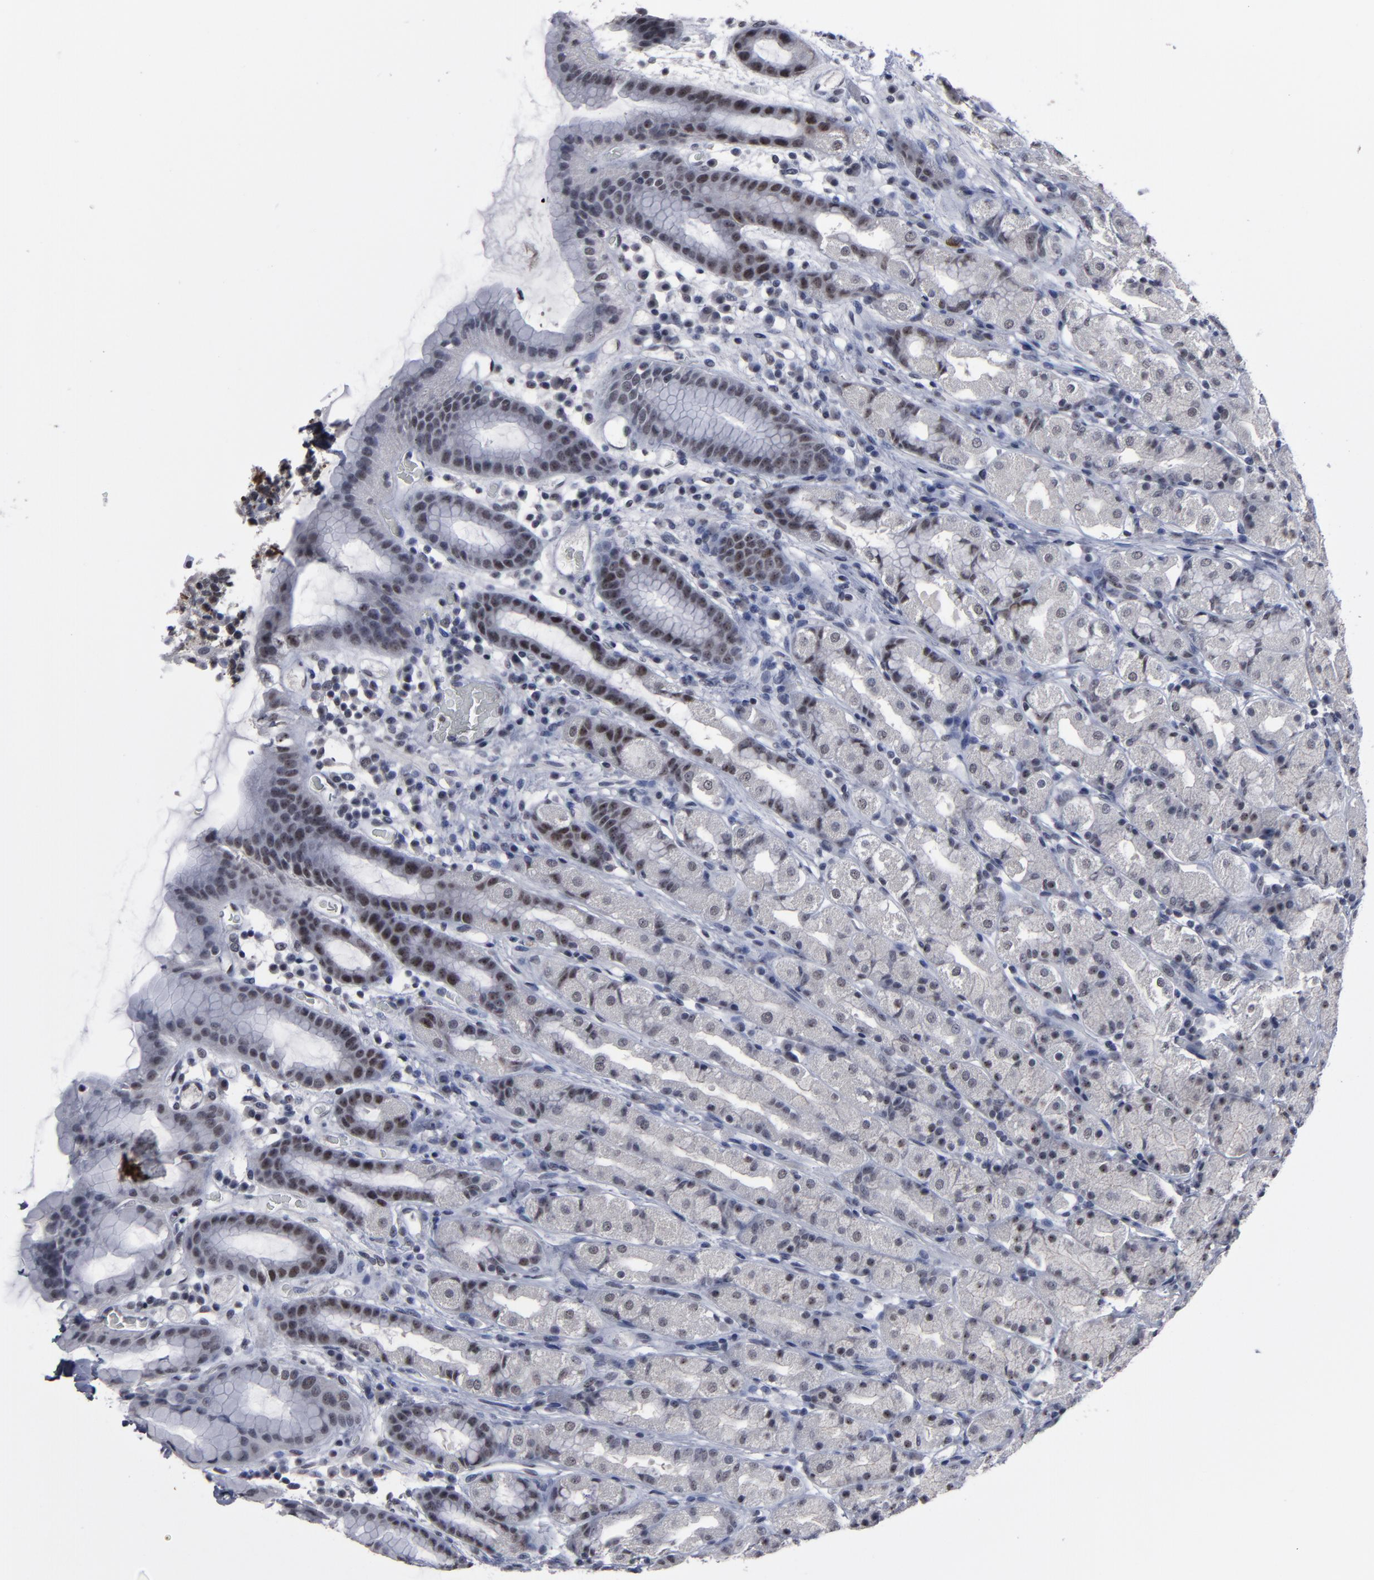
{"staining": {"intensity": "moderate", "quantity": "<25%", "location": "cytoplasmic/membranous"}, "tissue": "stomach", "cell_type": "Glandular cells", "image_type": "normal", "snomed": [{"axis": "morphology", "description": "Normal tissue, NOS"}, {"axis": "topography", "description": "Stomach, upper"}], "caption": "IHC of normal stomach displays low levels of moderate cytoplasmic/membranous staining in about <25% of glandular cells.", "gene": "SSRP1", "patient": {"sex": "male", "age": 68}}